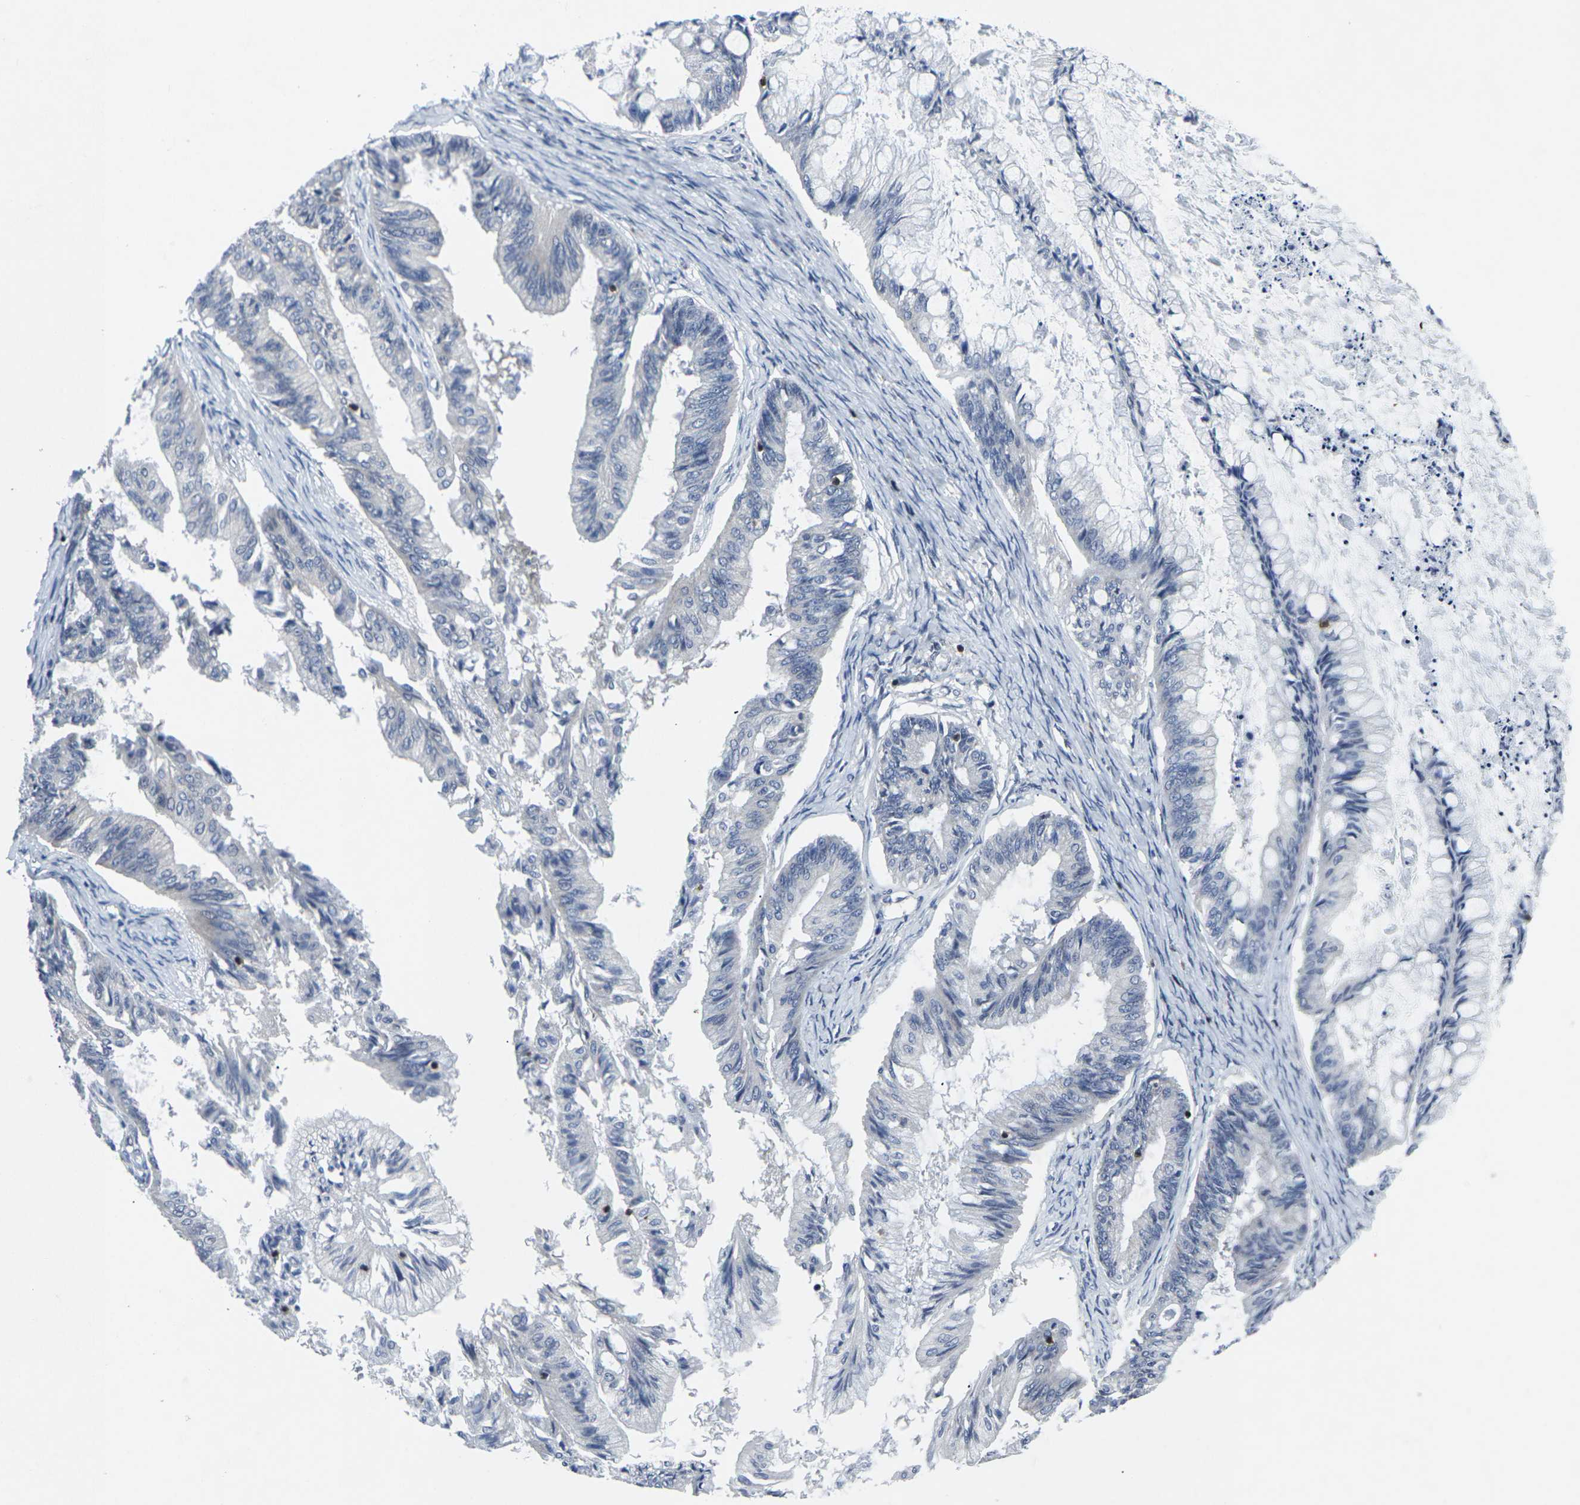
{"staining": {"intensity": "weak", "quantity": "<25%", "location": "cytoplasmic/membranous"}, "tissue": "ovarian cancer", "cell_type": "Tumor cells", "image_type": "cancer", "snomed": [{"axis": "morphology", "description": "Cystadenocarcinoma, mucinous, NOS"}, {"axis": "topography", "description": "Ovary"}], "caption": "Tumor cells show no significant protein positivity in ovarian mucinous cystadenocarcinoma. (Immunohistochemistry (ihc), brightfield microscopy, high magnification).", "gene": "STAT4", "patient": {"sex": "female", "age": 57}}